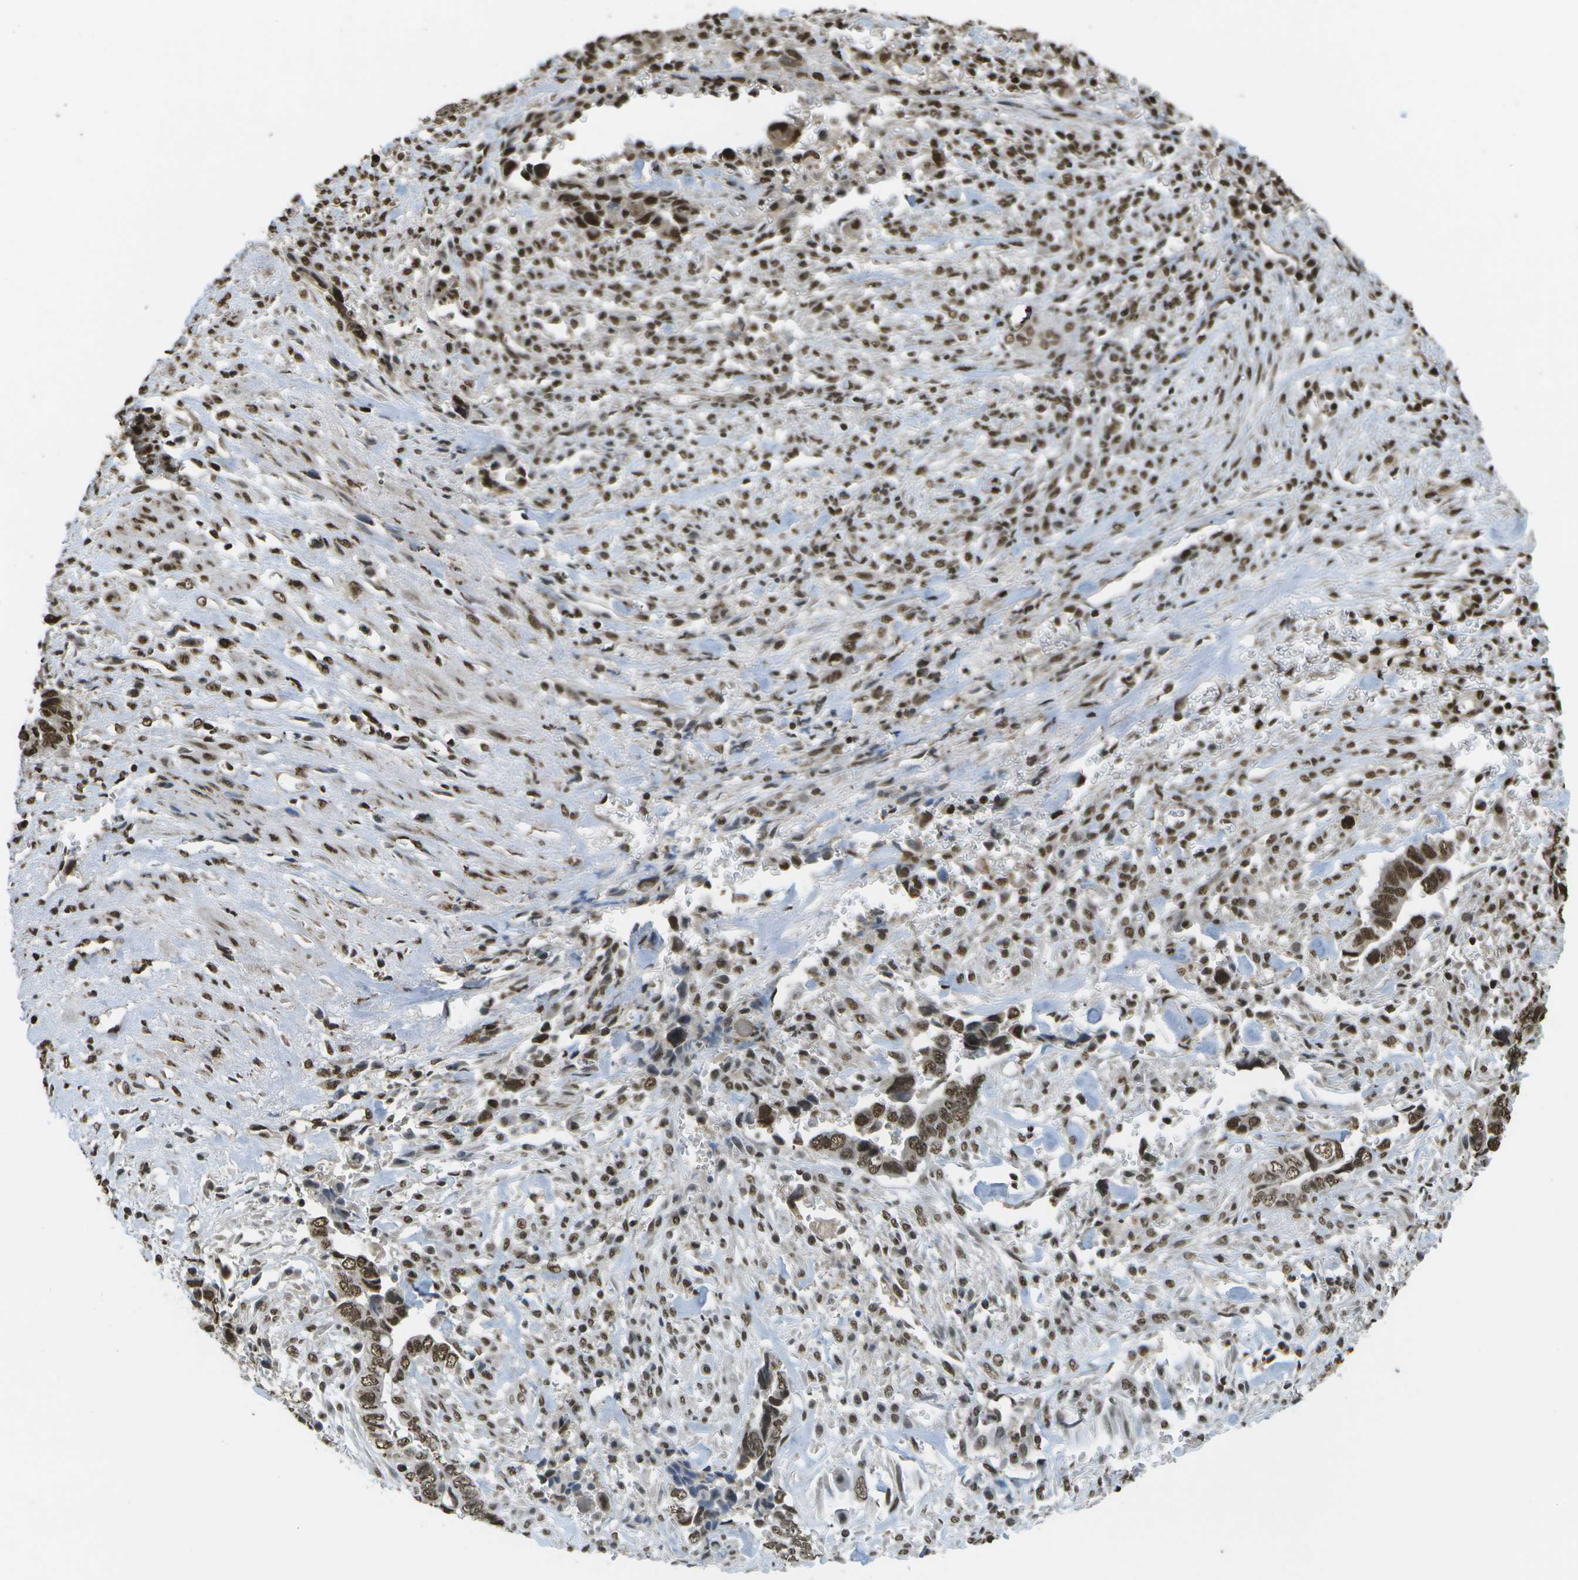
{"staining": {"intensity": "strong", "quantity": ">75%", "location": "nuclear"}, "tissue": "liver cancer", "cell_type": "Tumor cells", "image_type": "cancer", "snomed": [{"axis": "morphology", "description": "Cholangiocarcinoma"}, {"axis": "topography", "description": "Liver"}], "caption": "Human cholangiocarcinoma (liver) stained with a brown dye displays strong nuclear positive positivity in approximately >75% of tumor cells.", "gene": "SPEN", "patient": {"sex": "female", "age": 79}}